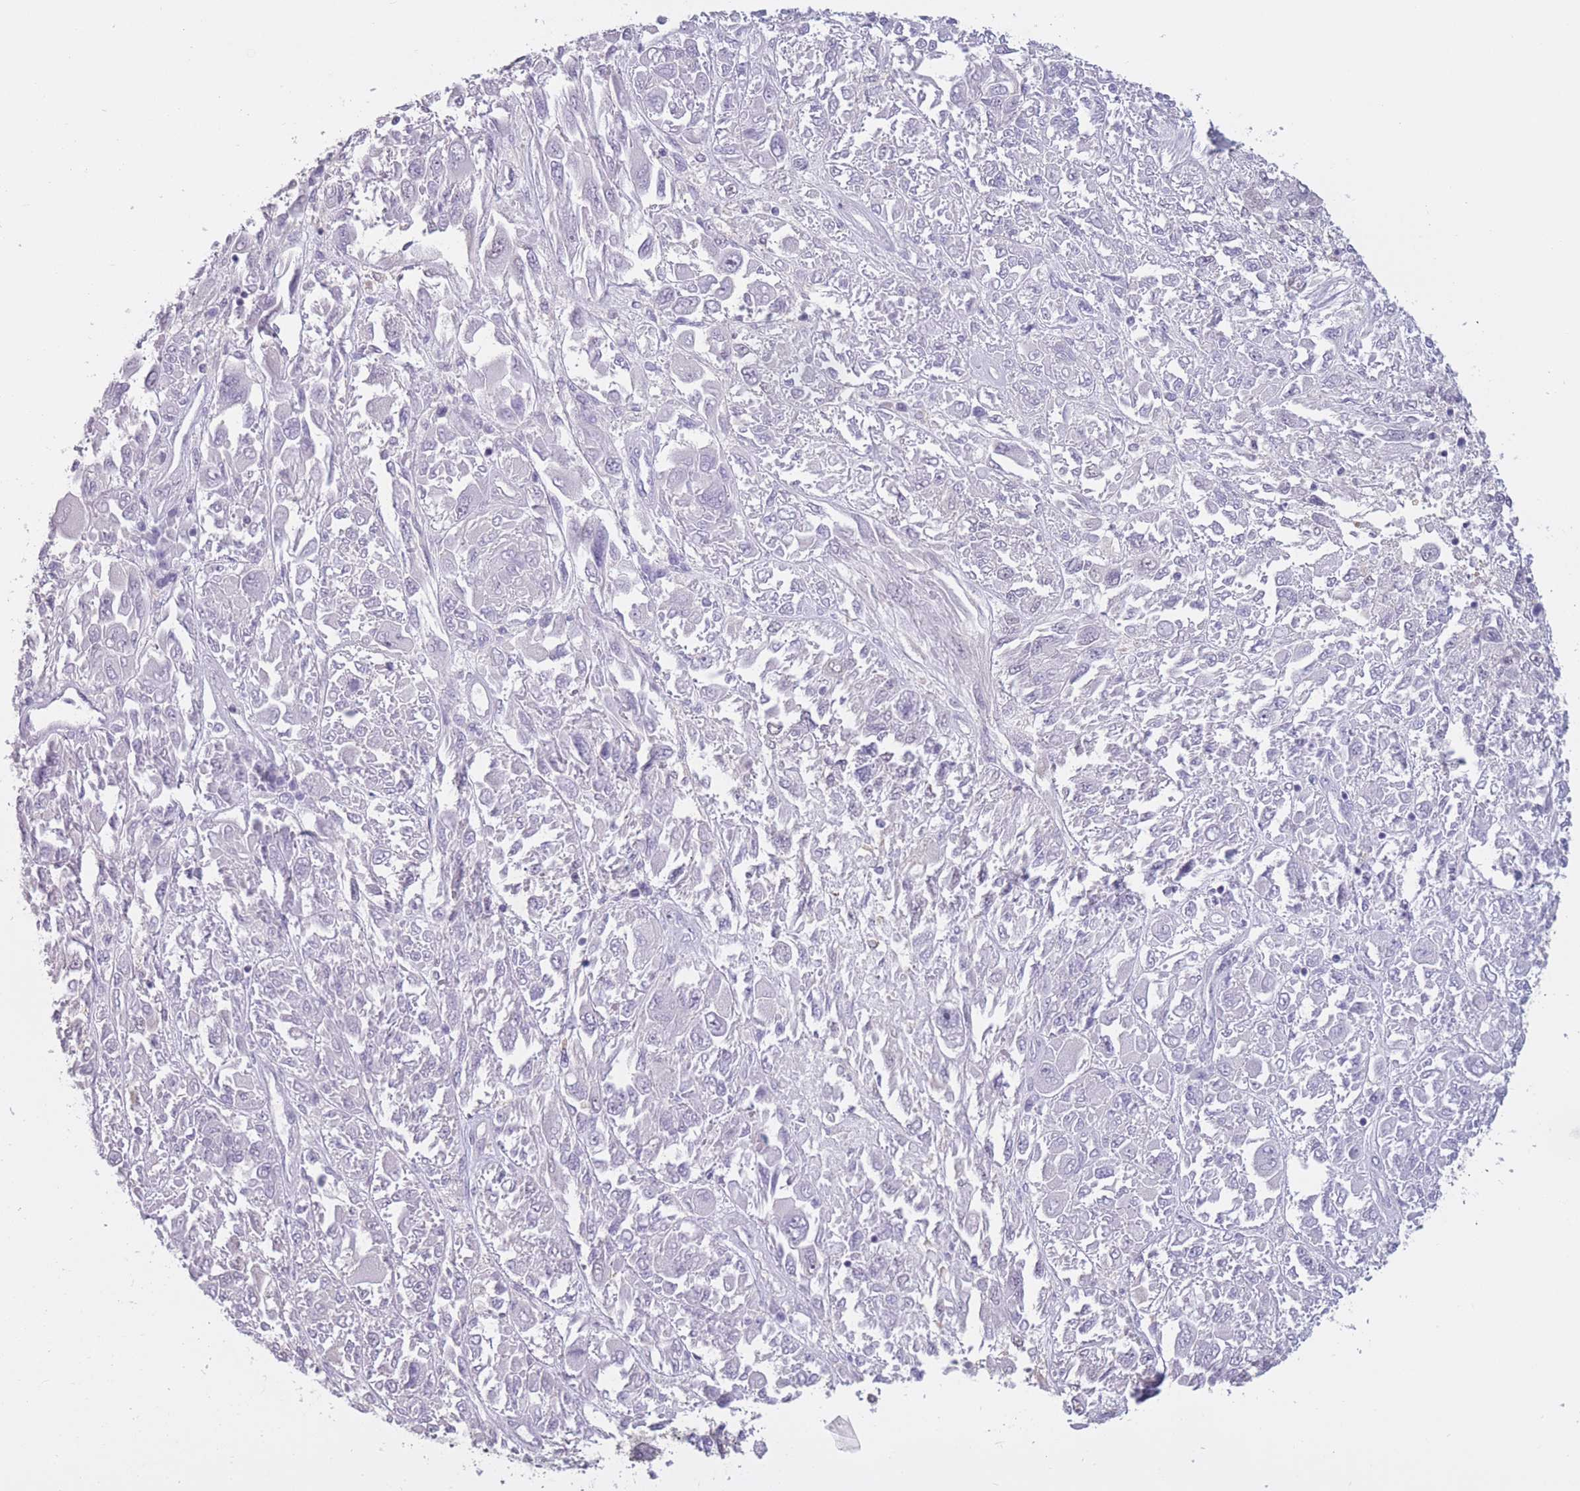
{"staining": {"intensity": "negative", "quantity": "none", "location": "none"}, "tissue": "melanoma", "cell_type": "Tumor cells", "image_type": "cancer", "snomed": [{"axis": "morphology", "description": "Malignant melanoma, NOS"}, {"axis": "topography", "description": "Skin"}], "caption": "A histopathology image of human melanoma is negative for staining in tumor cells.", "gene": "OR7C1", "patient": {"sex": "female", "age": 91}}